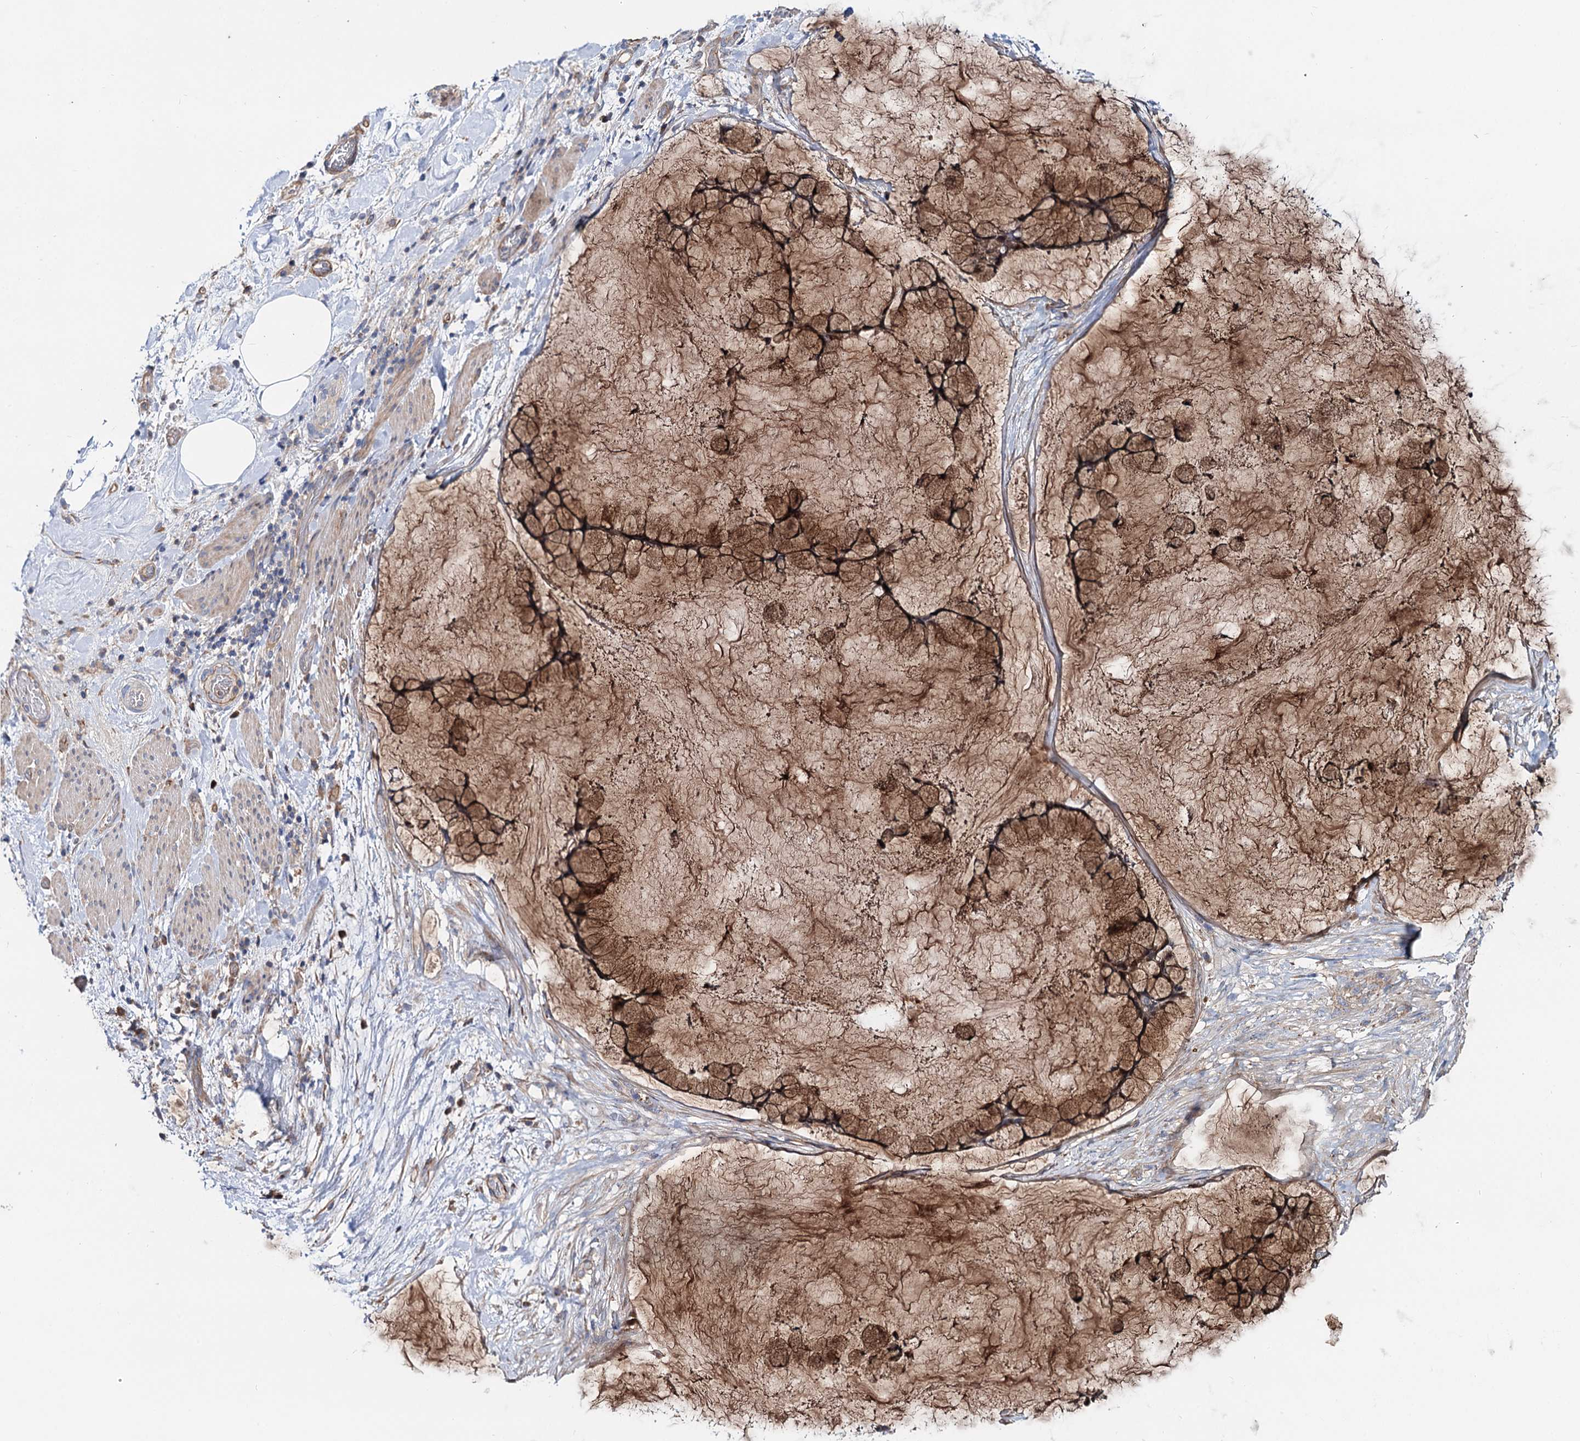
{"staining": {"intensity": "moderate", "quantity": ">75%", "location": "cytoplasmic/membranous"}, "tissue": "ovarian cancer", "cell_type": "Tumor cells", "image_type": "cancer", "snomed": [{"axis": "morphology", "description": "Cystadenocarcinoma, mucinous, NOS"}, {"axis": "topography", "description": "Ovary"}], "caption": "Protein staining displays moderate cytoplasmic/membranous expression in approximately >75% of tumor cells in ovarian cancer (mucinous cystadenocarcinoma).", "gene": "PTDSS2", "patient": {"sex": "female", "age": 42}}